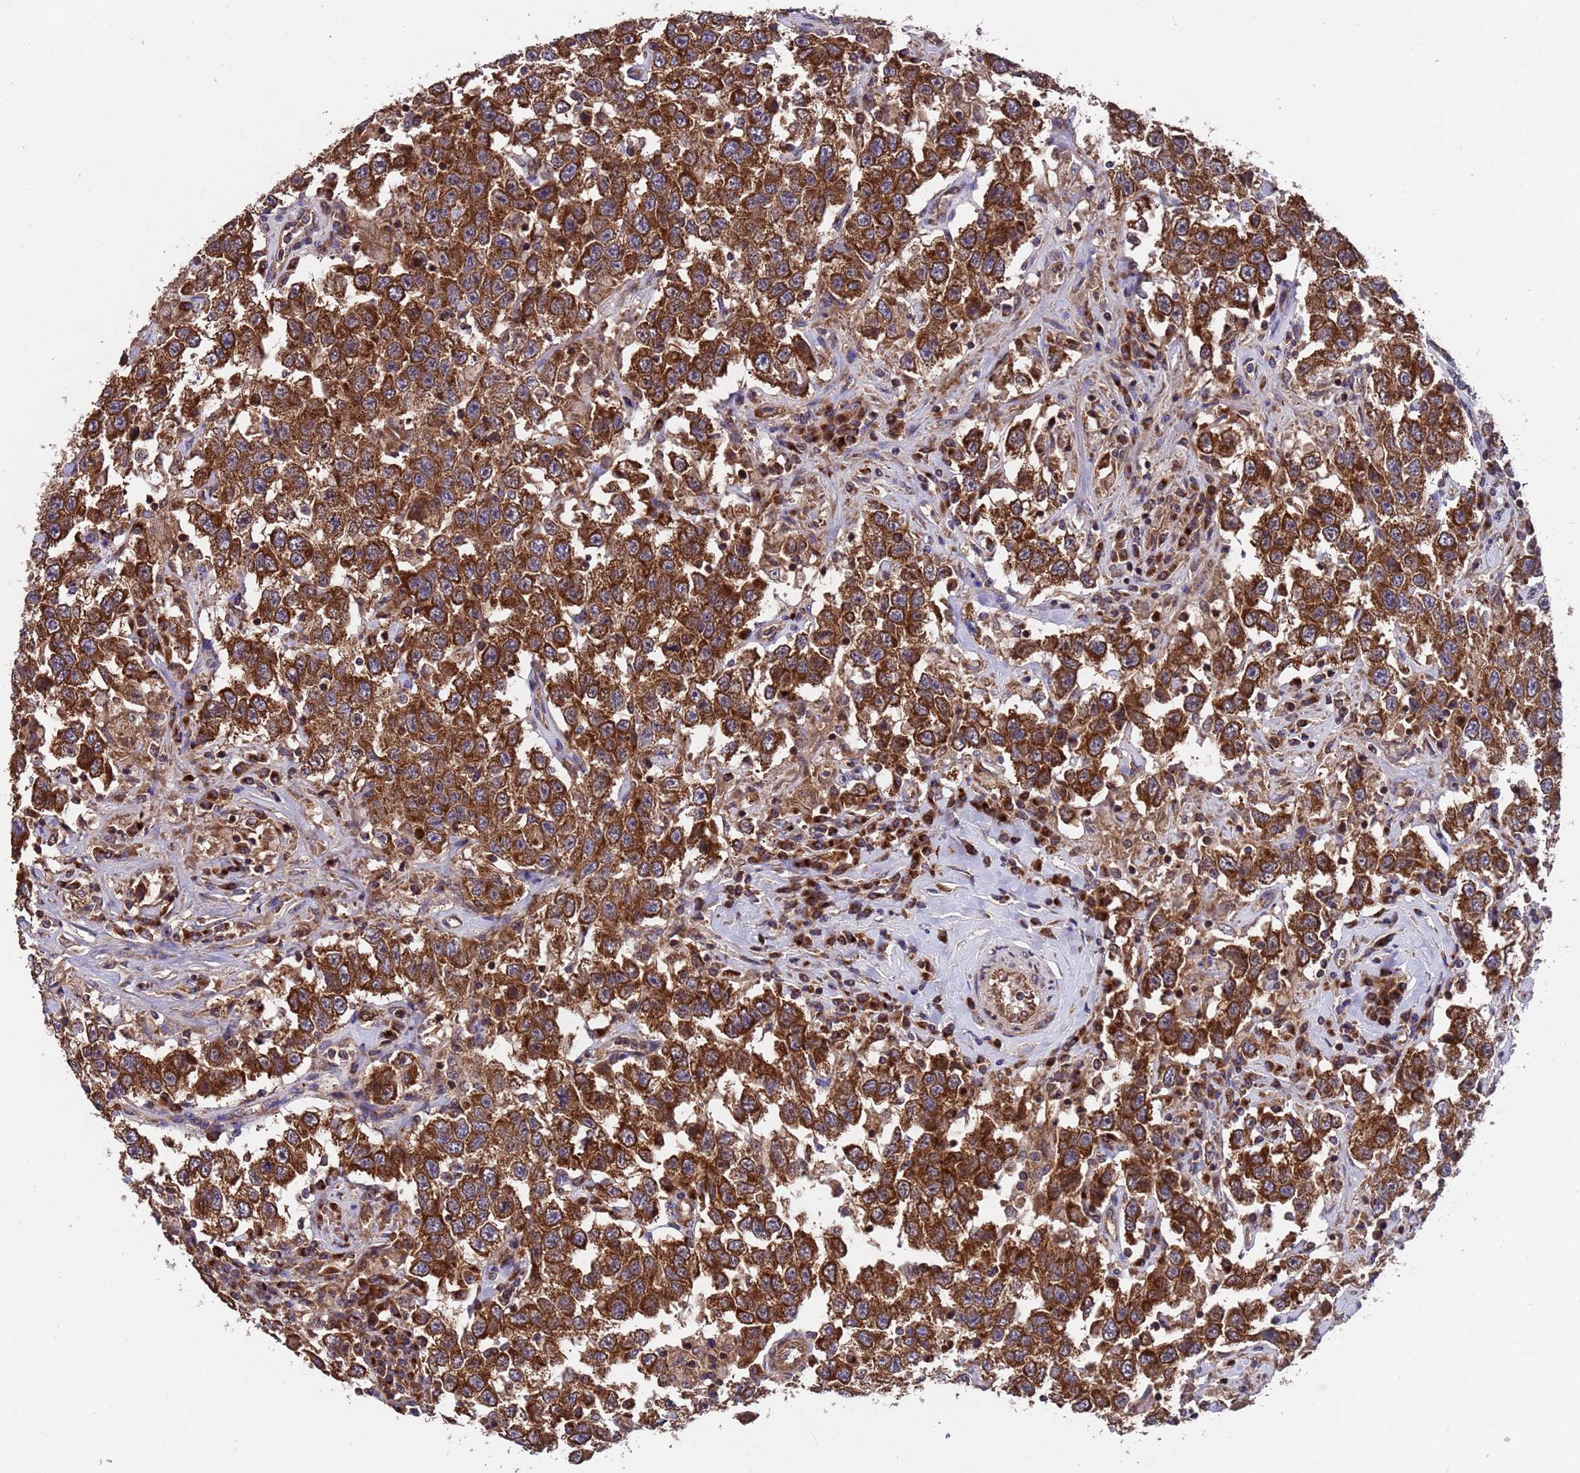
{"staining": {"intensity": "strong", "quantity": ">75%", "location": "cytoplasmic/membranous"}, "tissue": "testis cancer", "cell_type": "Tumor cells", "image_type": "cancer", "snomed": [{"axis": "morphology", "description": "Seminoma, NOS"}, {"axis": "topography", "description": "Testis"}], "caption": "Testis cancer stained with DAB (3,3'-diaminobenzidine) IHC exhibits high levels of strong cytoplasmic/membranous expression in approximately >75% of tumor cells.", "gene": "TSR3", "patient": {"sex": "male", "age": 41}}